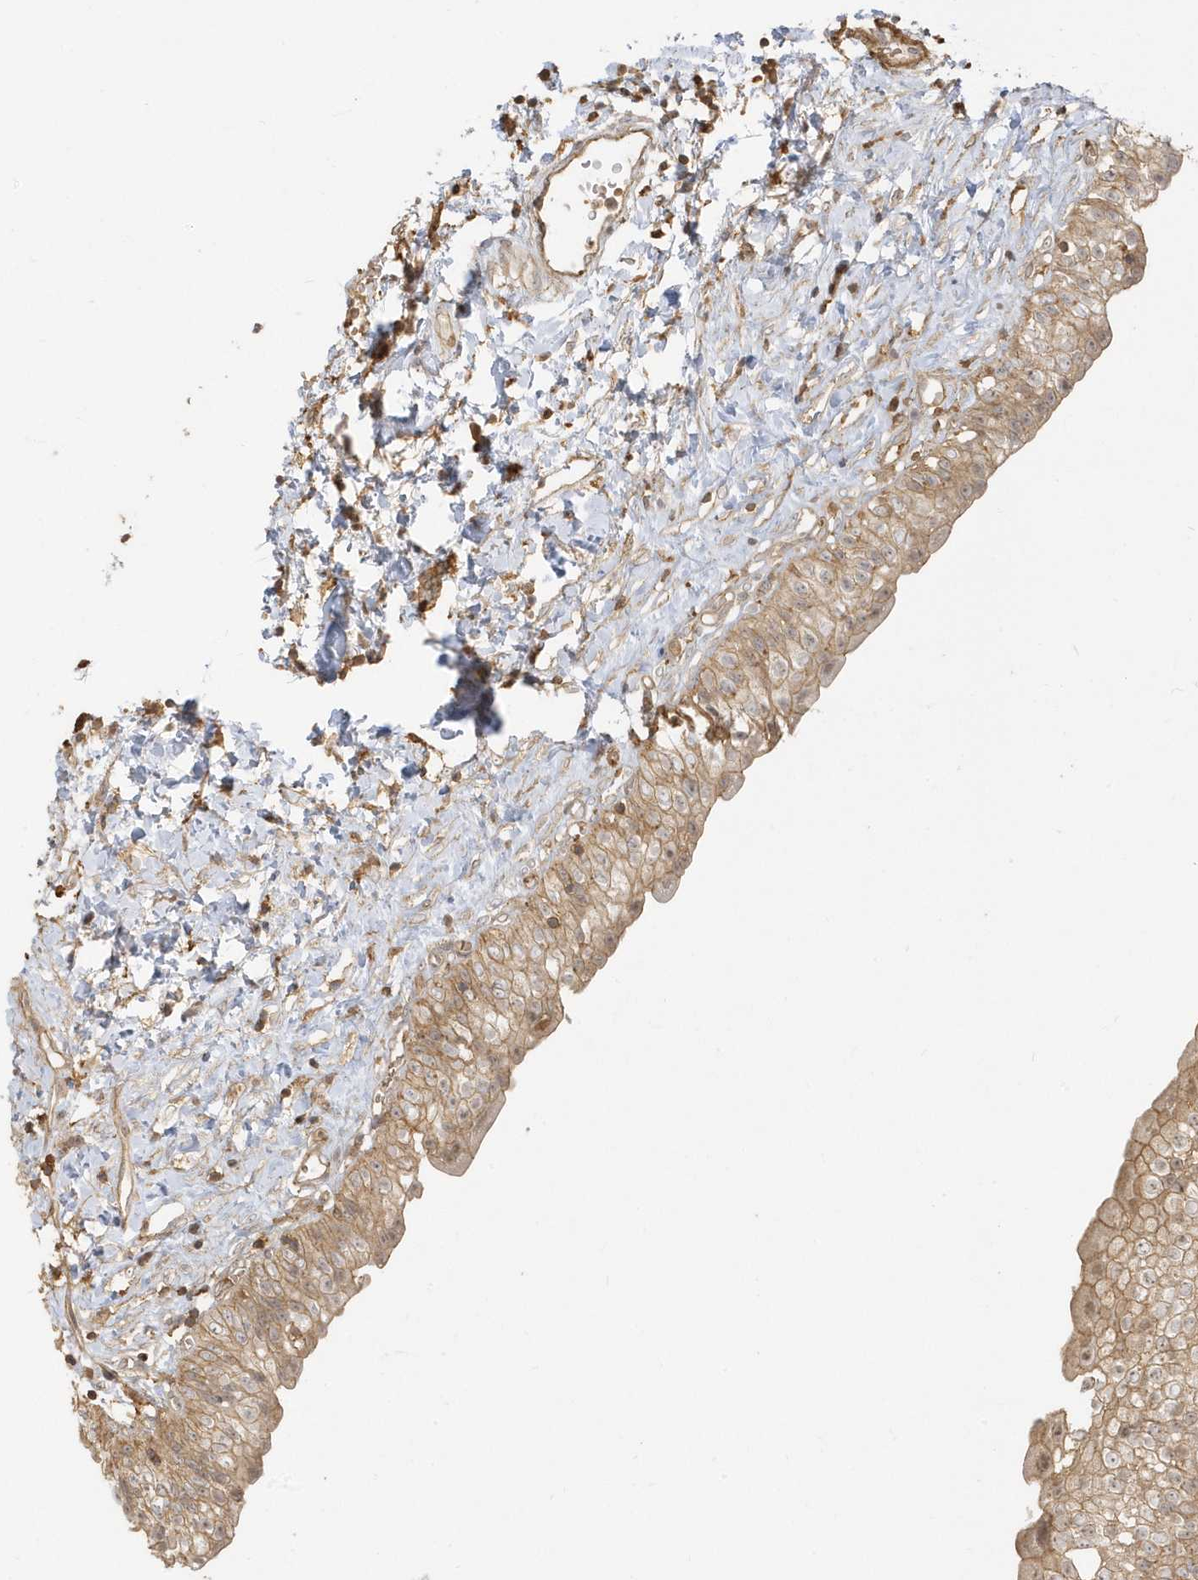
{"staining": {"intensity": "moderate", "quantity": ">75%", "location": "cytoplasmic/membranous,nuclear"}, "tissue": "urinary bladder", "cell_type": "Urothelial cells", "image_type": "normal", "snomed": [{"axis": "morphology", "description": "Normal tissue, NOS"}, {"axis": "topography", "description": "Urinary bladder"}], "caption": "DAB immunohistochemical staining of normal human urinary bladder exhibits moderate cytoplasmic/membranous,nuclear protein expression in about >75% of urothelial cells.", "gene": "ZBTB8A", "patient": {"sex": "male", "age": 51}}